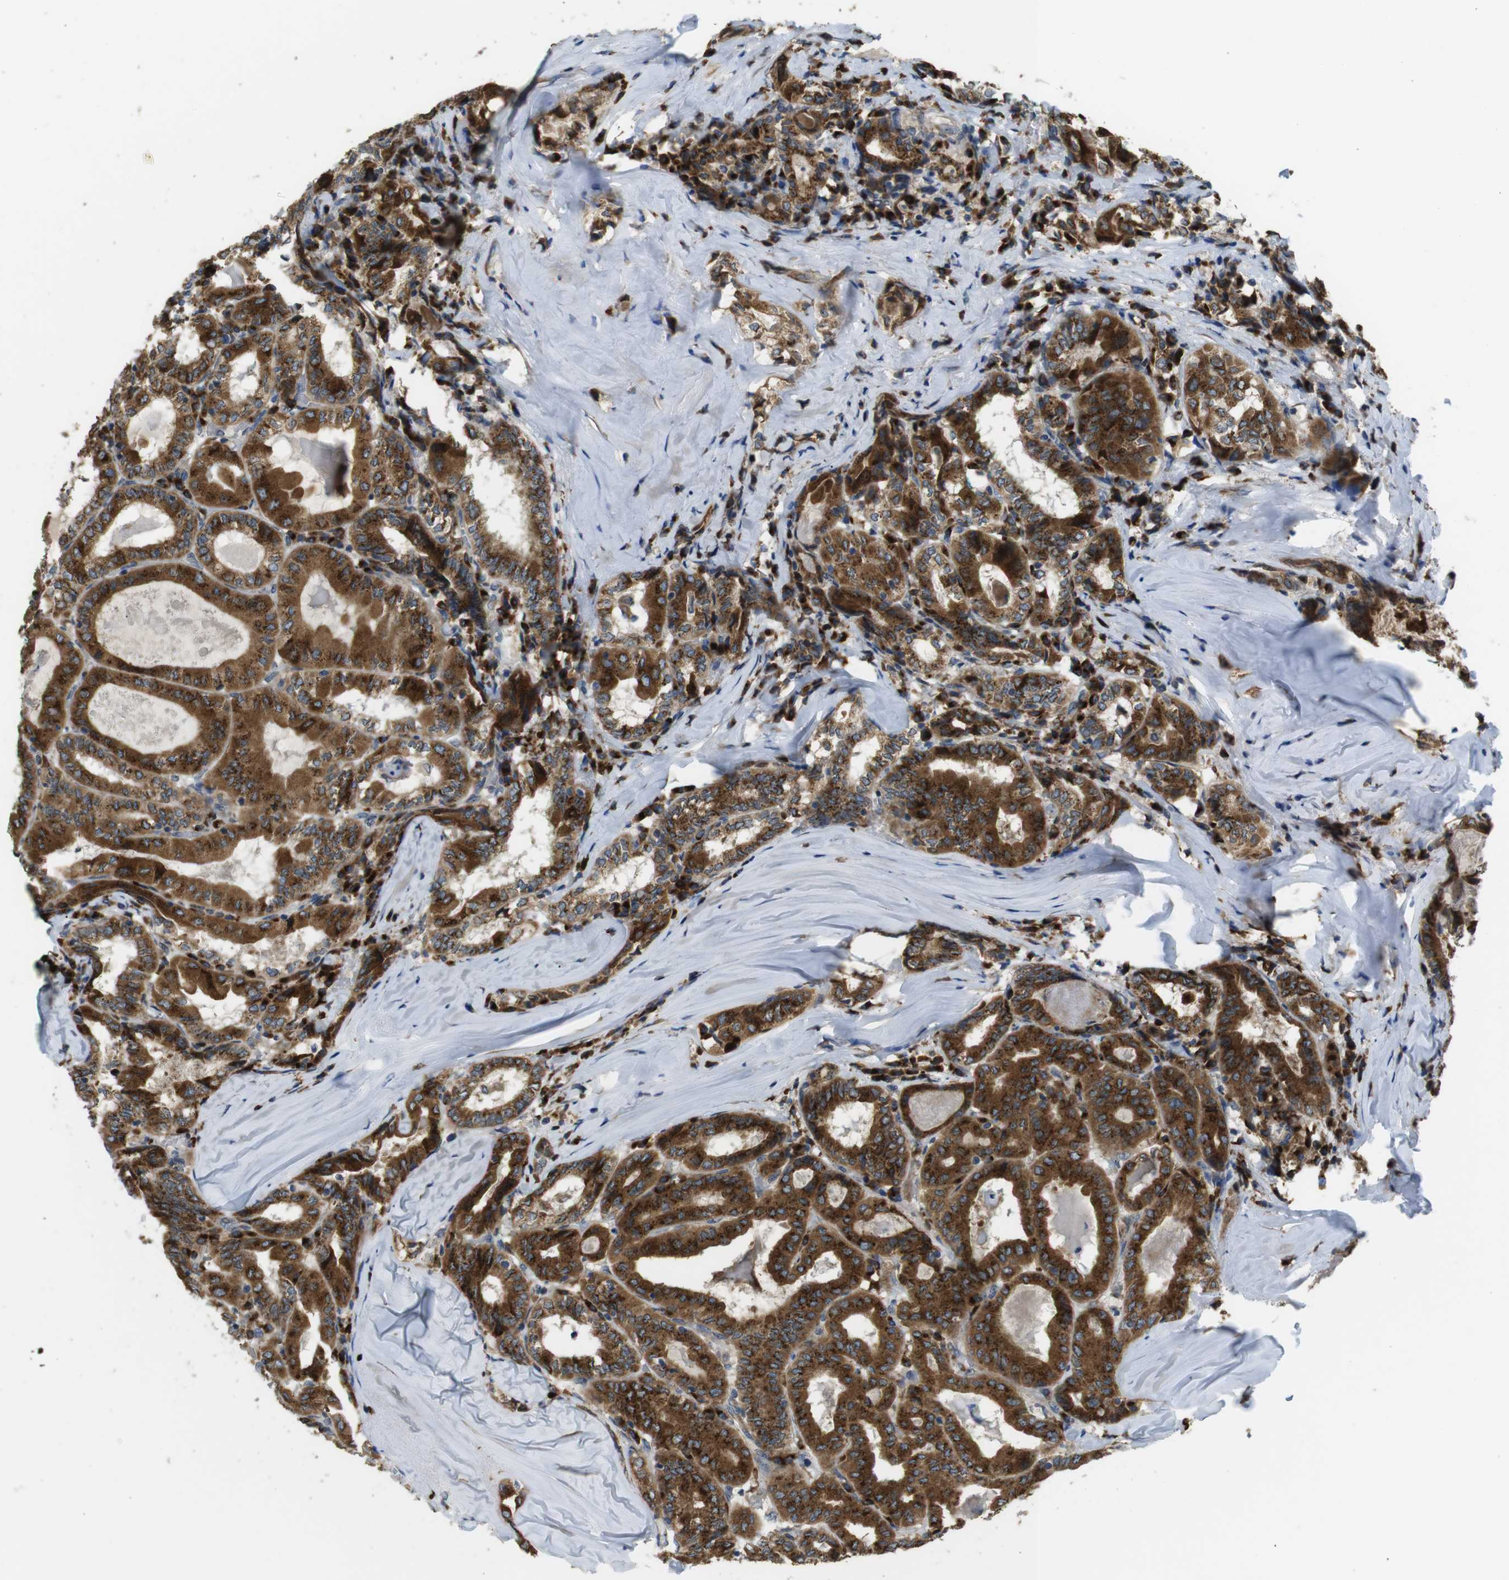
{"staining": {"intensity": "strong", "quantity": ">75%", "location": "cytoplasmic/membranous"}, "tissue": "thyroid cancer", "cell_type": "Tumor cells", "image_type": "cancer", "snomed": [{"axis": "morphology", "description": "Papillary adenocarcinoma, NOS"}, {"axis": "topography", "description": "Thyroid gland"}], "caption": "Strong cytoplasmic/membranous positivity is appreciated in about >75% of tumor cells in thyroid cancer.", "gene": "TMEM143", "patient": {"sex": "female", "age": 42}}